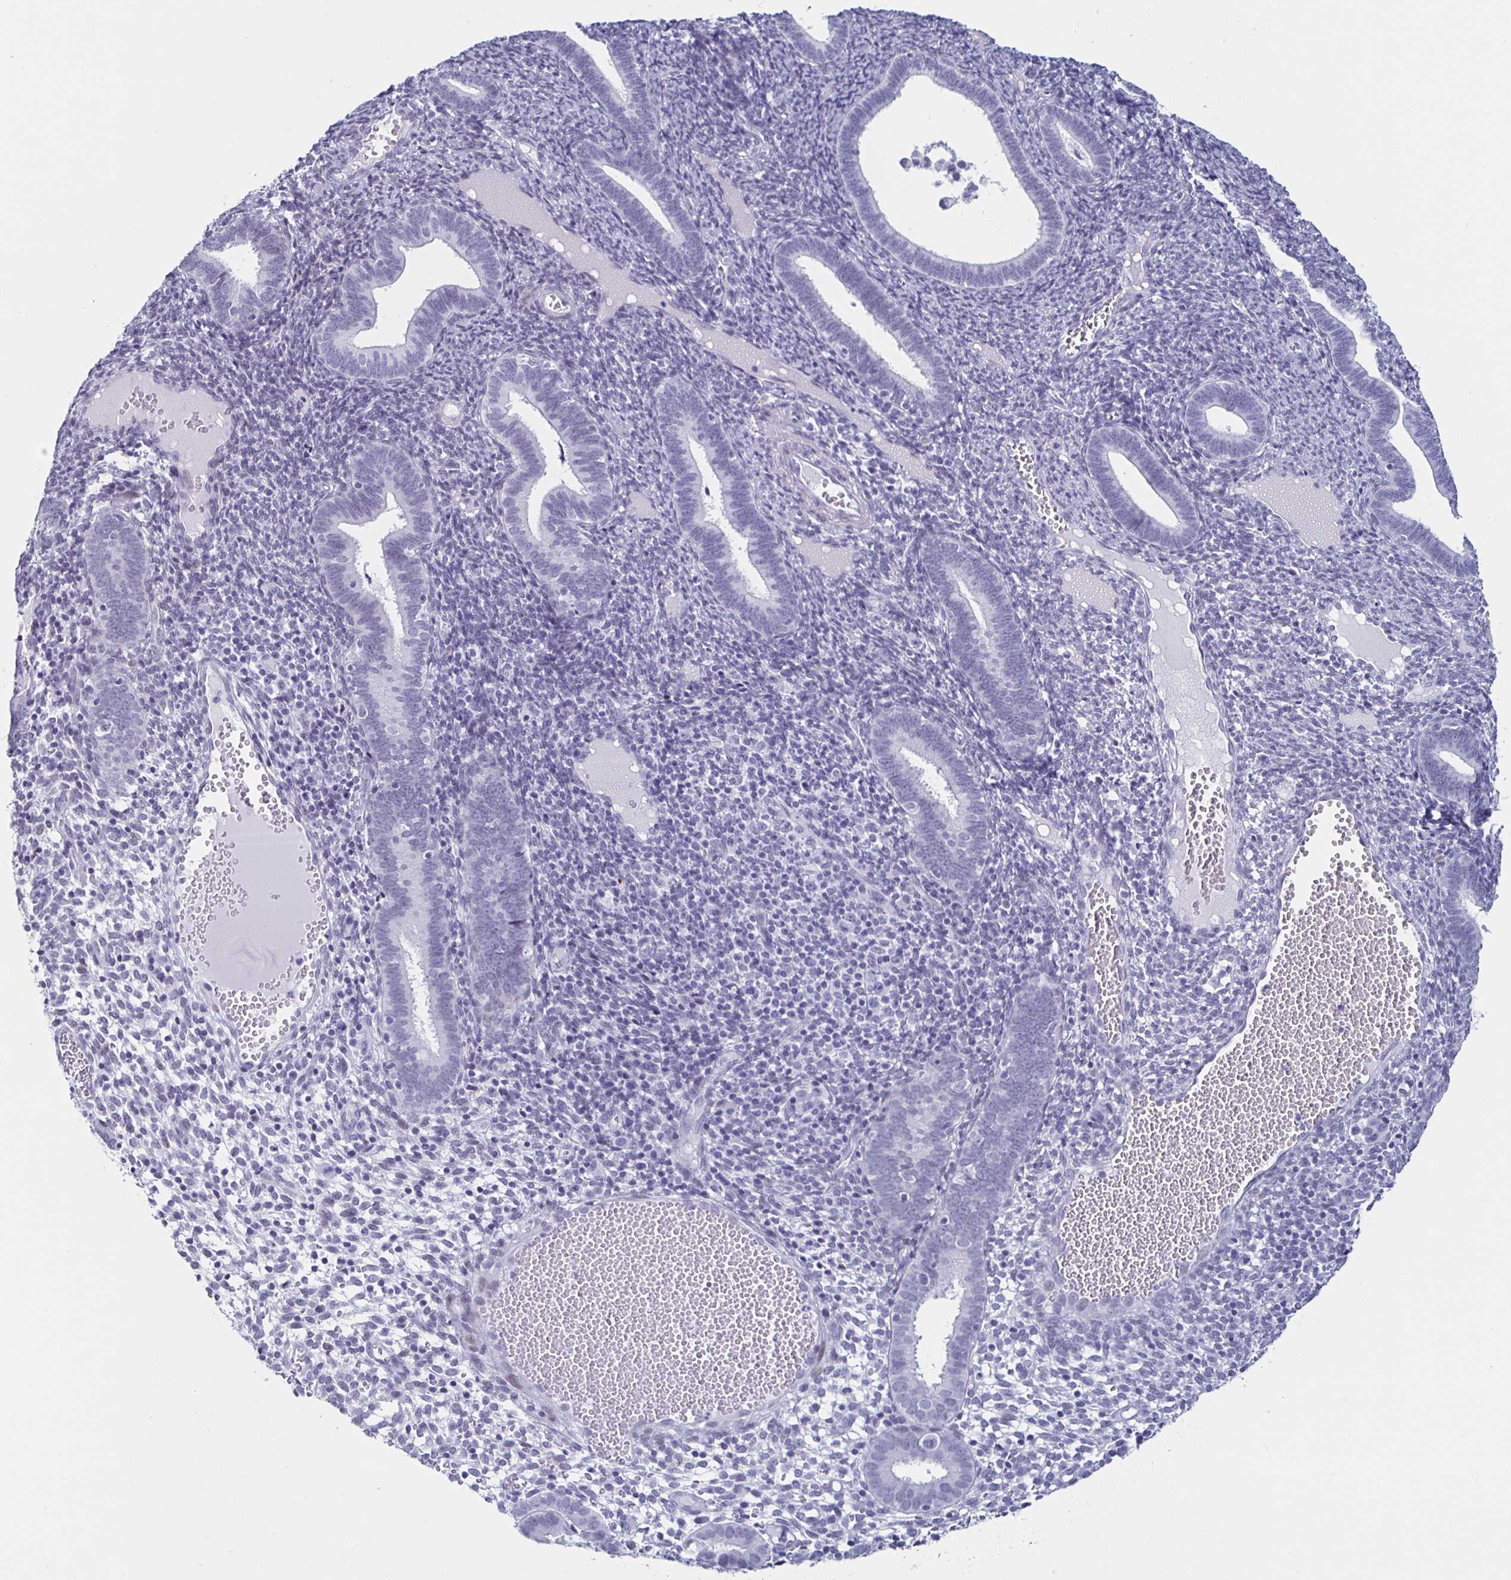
{"staining": {"intensity": "negative", "quantity": "none", "location": "none"}, "tissue": "endometrium", "cell_type": "Cells in endometrial stroma", "image_type": "normal", "snomed": [{"axis": "morphology", "description": "Normal tissue, NOS"}, {"axis": "topography", "description": "Endometrium"}], "caption": "Immunohistochemical staining of unremarkable endometrium displays no significant positivity in cells in endometrial stroma. The staining is performed using DAB (3,3'-diaminobenzidine) brown chromogen with nuclei counter-stained in using hematoxylin.", "gene": "KRT4", "patient": {"sex": "female", "age": 41}}